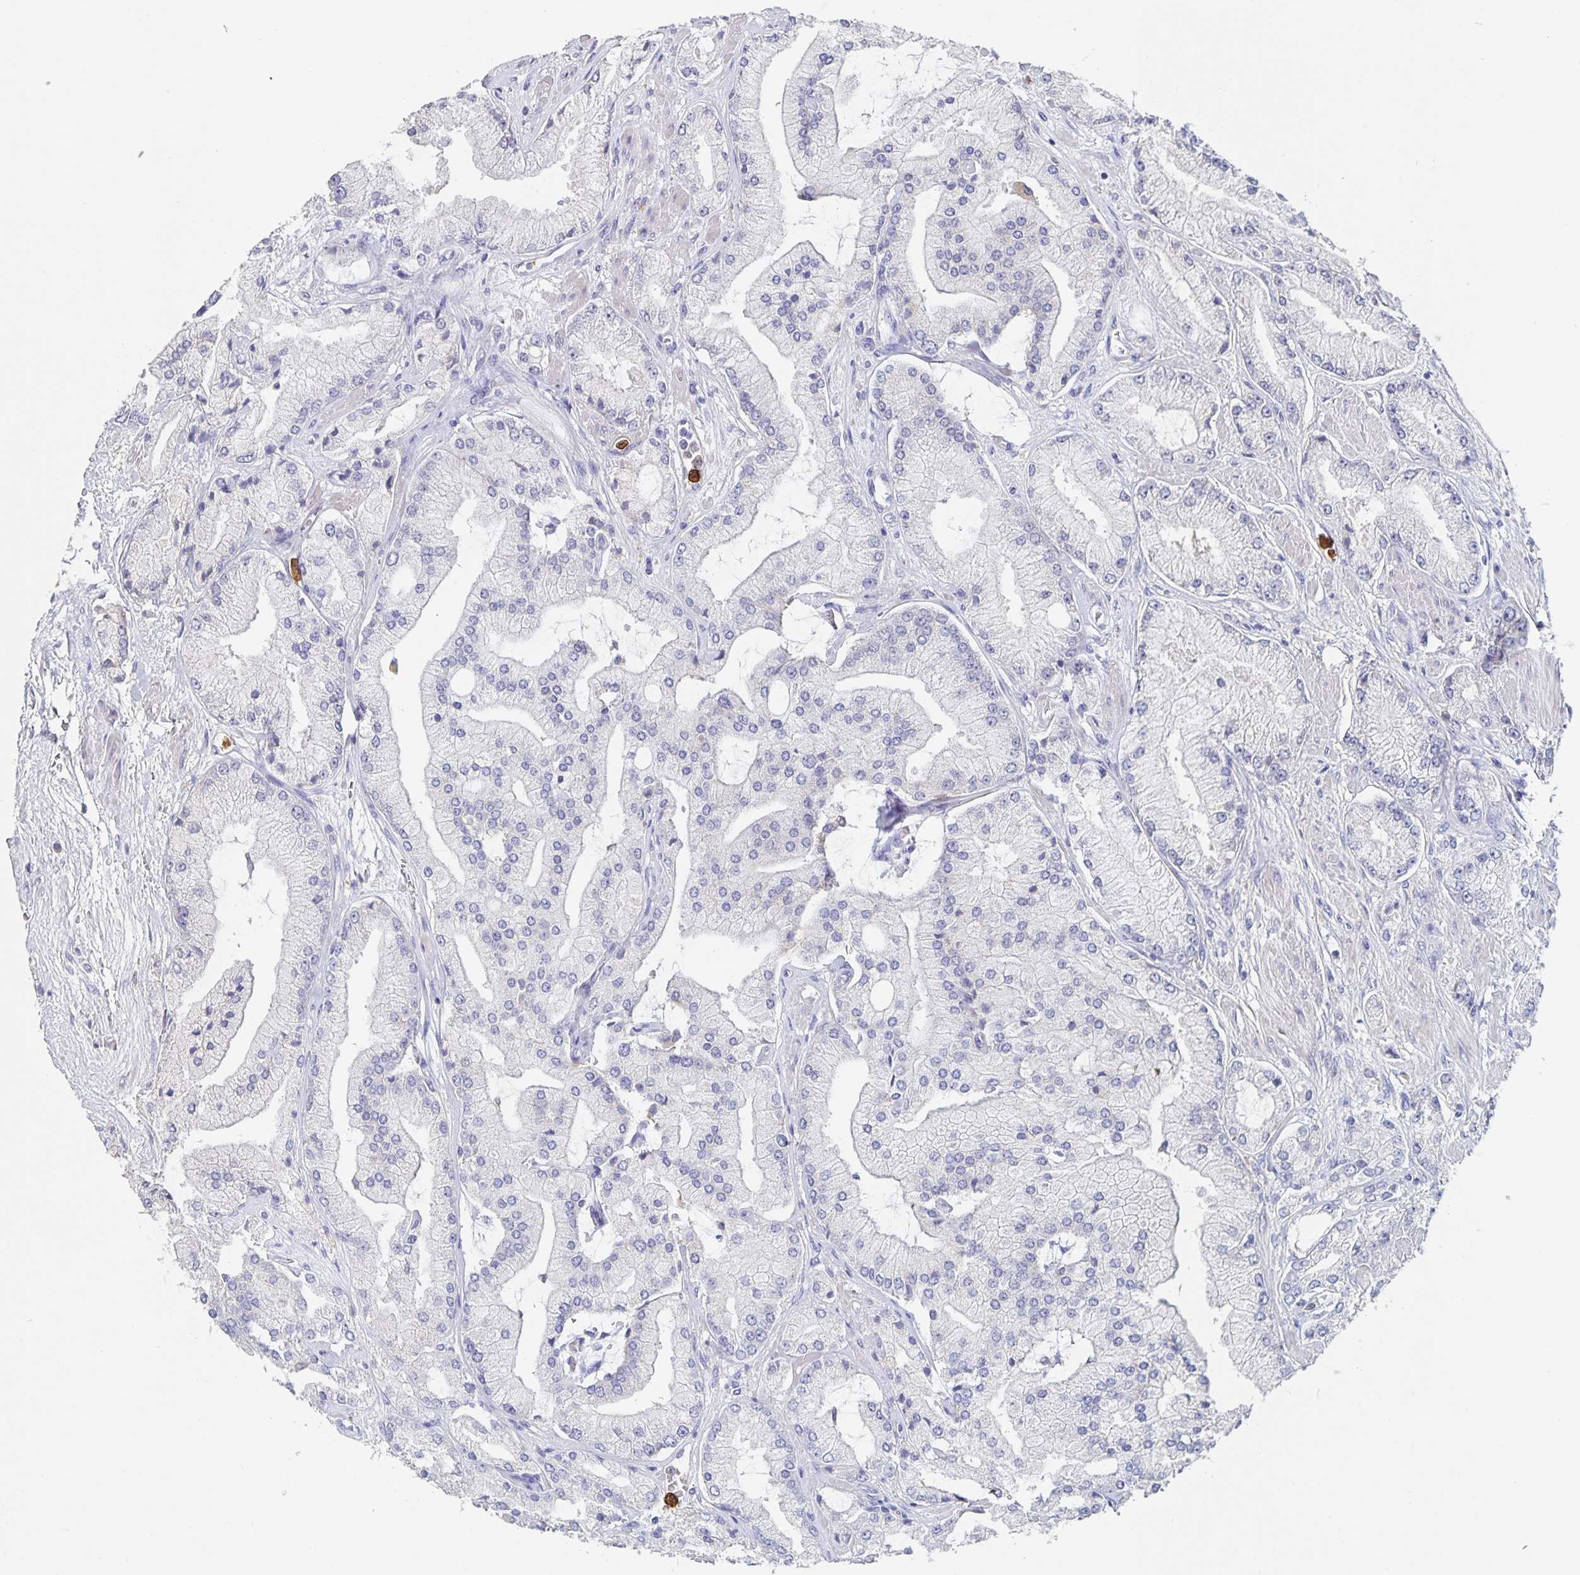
{"staining": {"intensity": "negative", "quantity": "none", "location": "none"}, "tissue": "prostate cancer", "cell_type": "Tumor cells", "image_type": "cancer", "snomed": [{"axis": "morphology", "description": "Adenocarcinoma, High grade"}, {"axis": "topography", "description": "Prostate"}], "caption": "The micrograph reveals no significant expression in tumor cells of prostate high-grade adenocarcinoma.", "gene": "CDC42BPG", "patient": {"sex": "male", "age": 68}}